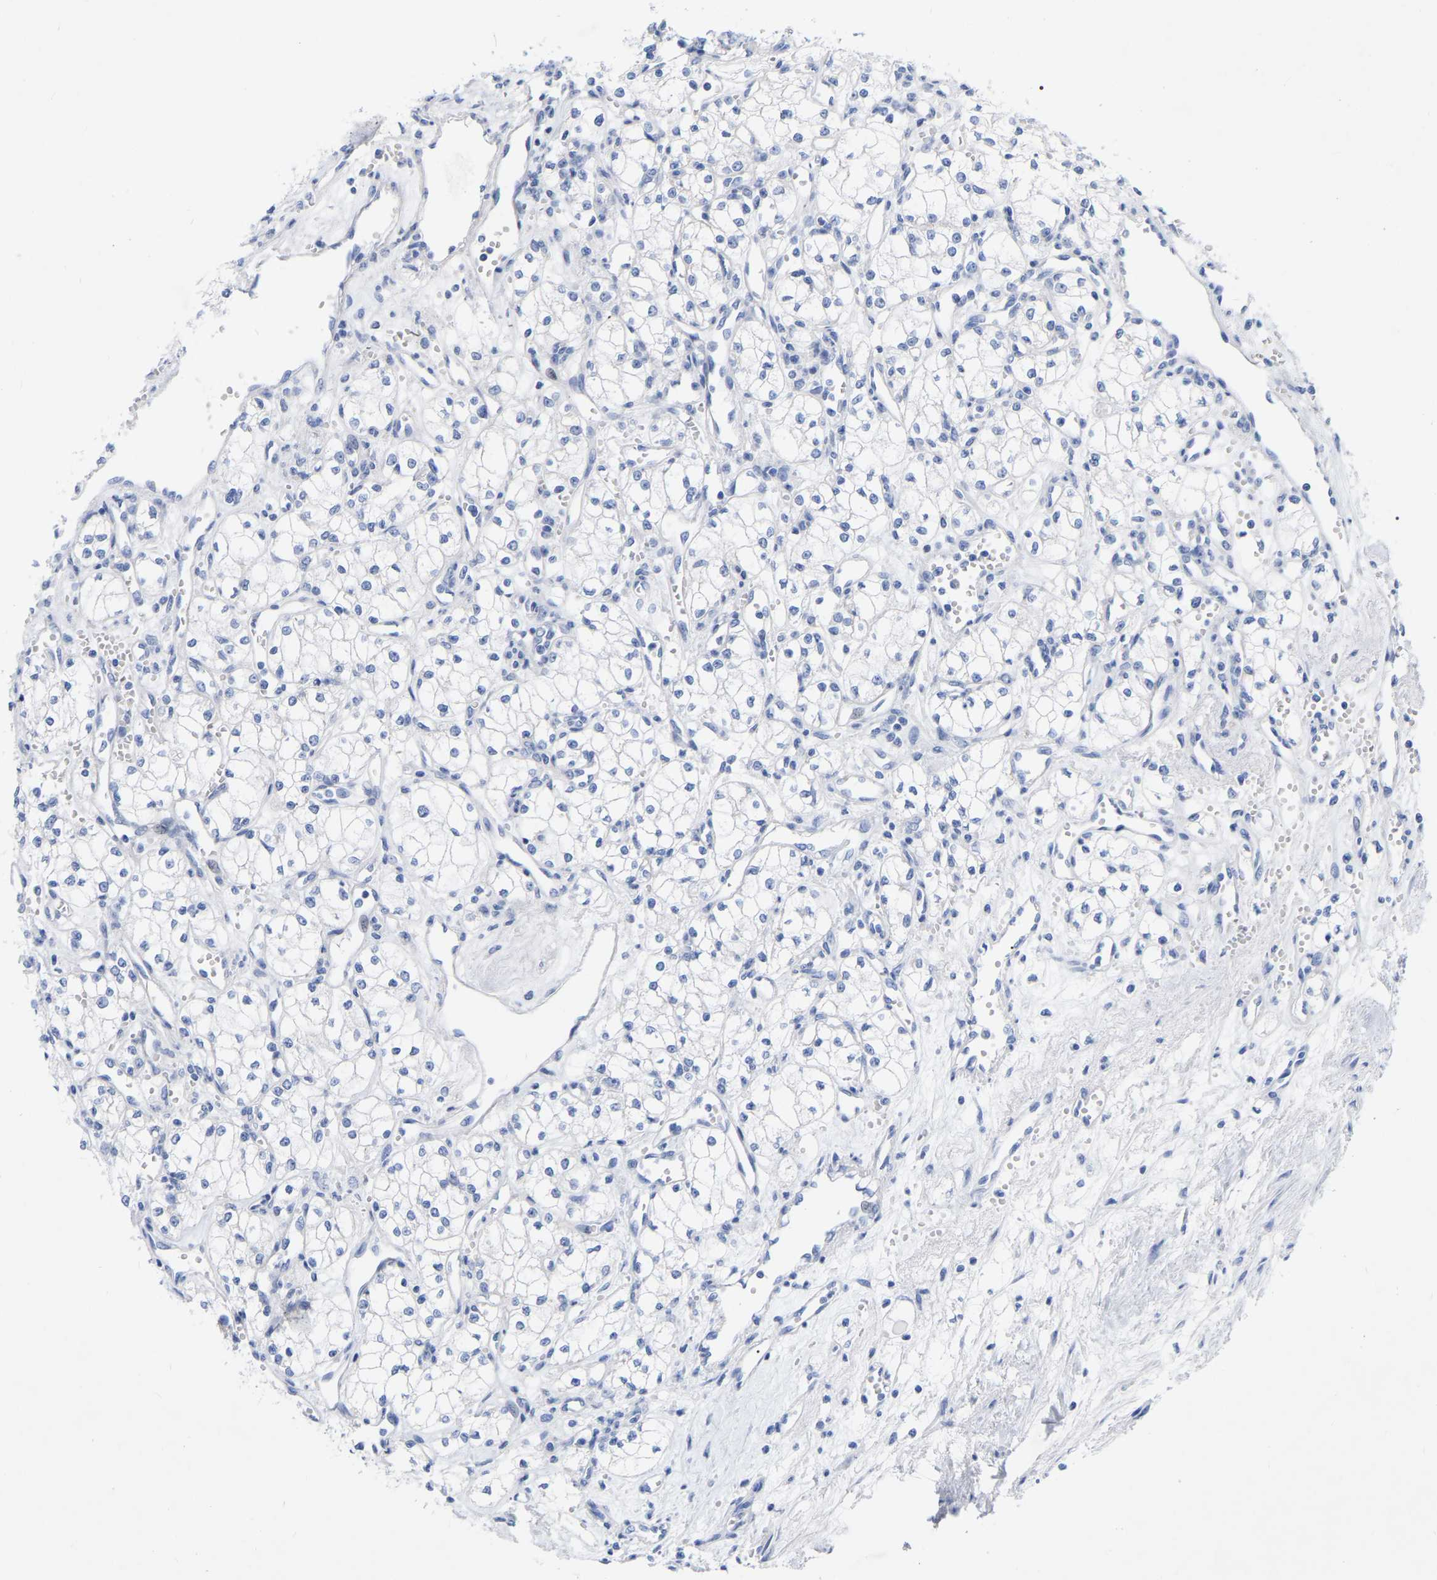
{"staining": {"intensity": "negative", "quantity": "none", "location": "none"}, "tissue": "renal cancer", "cell_type": "Tumor cells", "image_type": "cancer", "snomed": [{"axis": "morphology", "description": "Adenocarcinoma, NOS"}, {"axis": "topography", "description": "Kidney"}], "caption": "The histopathology image reveals no staining of tumor cells in renal adenocarcinoma.", "gene": "ZNF629", "patient": {"sex": "male", "age": 59}}